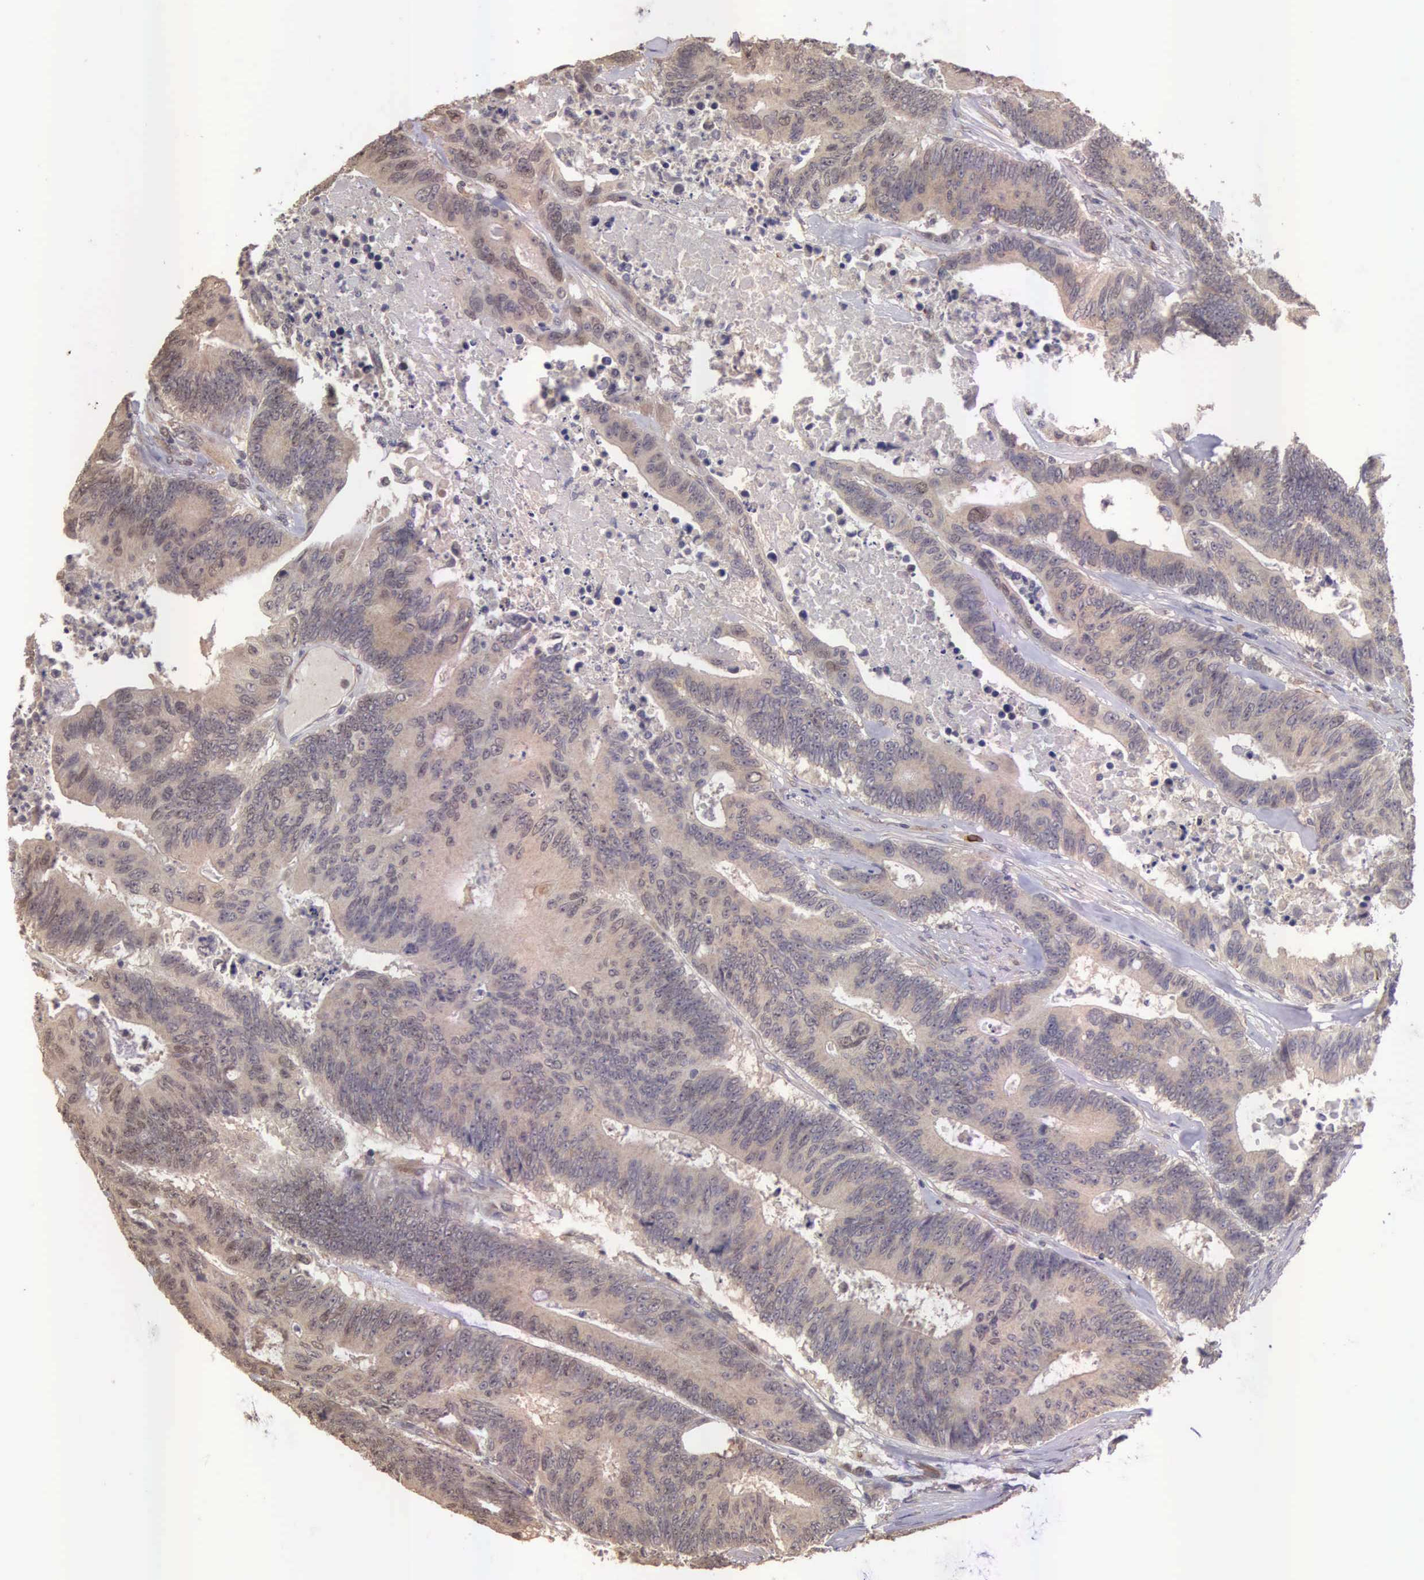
{"staining": {"intensity": "weak", "quantity": ">75%", "location": "cytoplasmic/membranous"}, "tissue": "colorectal cancer", "cell_type": "Tumor cells", "image_type": "cancer", "snomed": [{"axis": "morphology", "description": "Adenocarcinoma, NOS"}, {"axis": "topography", "description": "Colon"}], "caption": "Immunohistochemical staining of colorectal cancer (adenocarcinoma) displays low levels of weak cytoplasmic/membranous expression in about >75% of tumor cells.", "gene": "CDC45", "patient": {"sex": "male", "age": 65}}